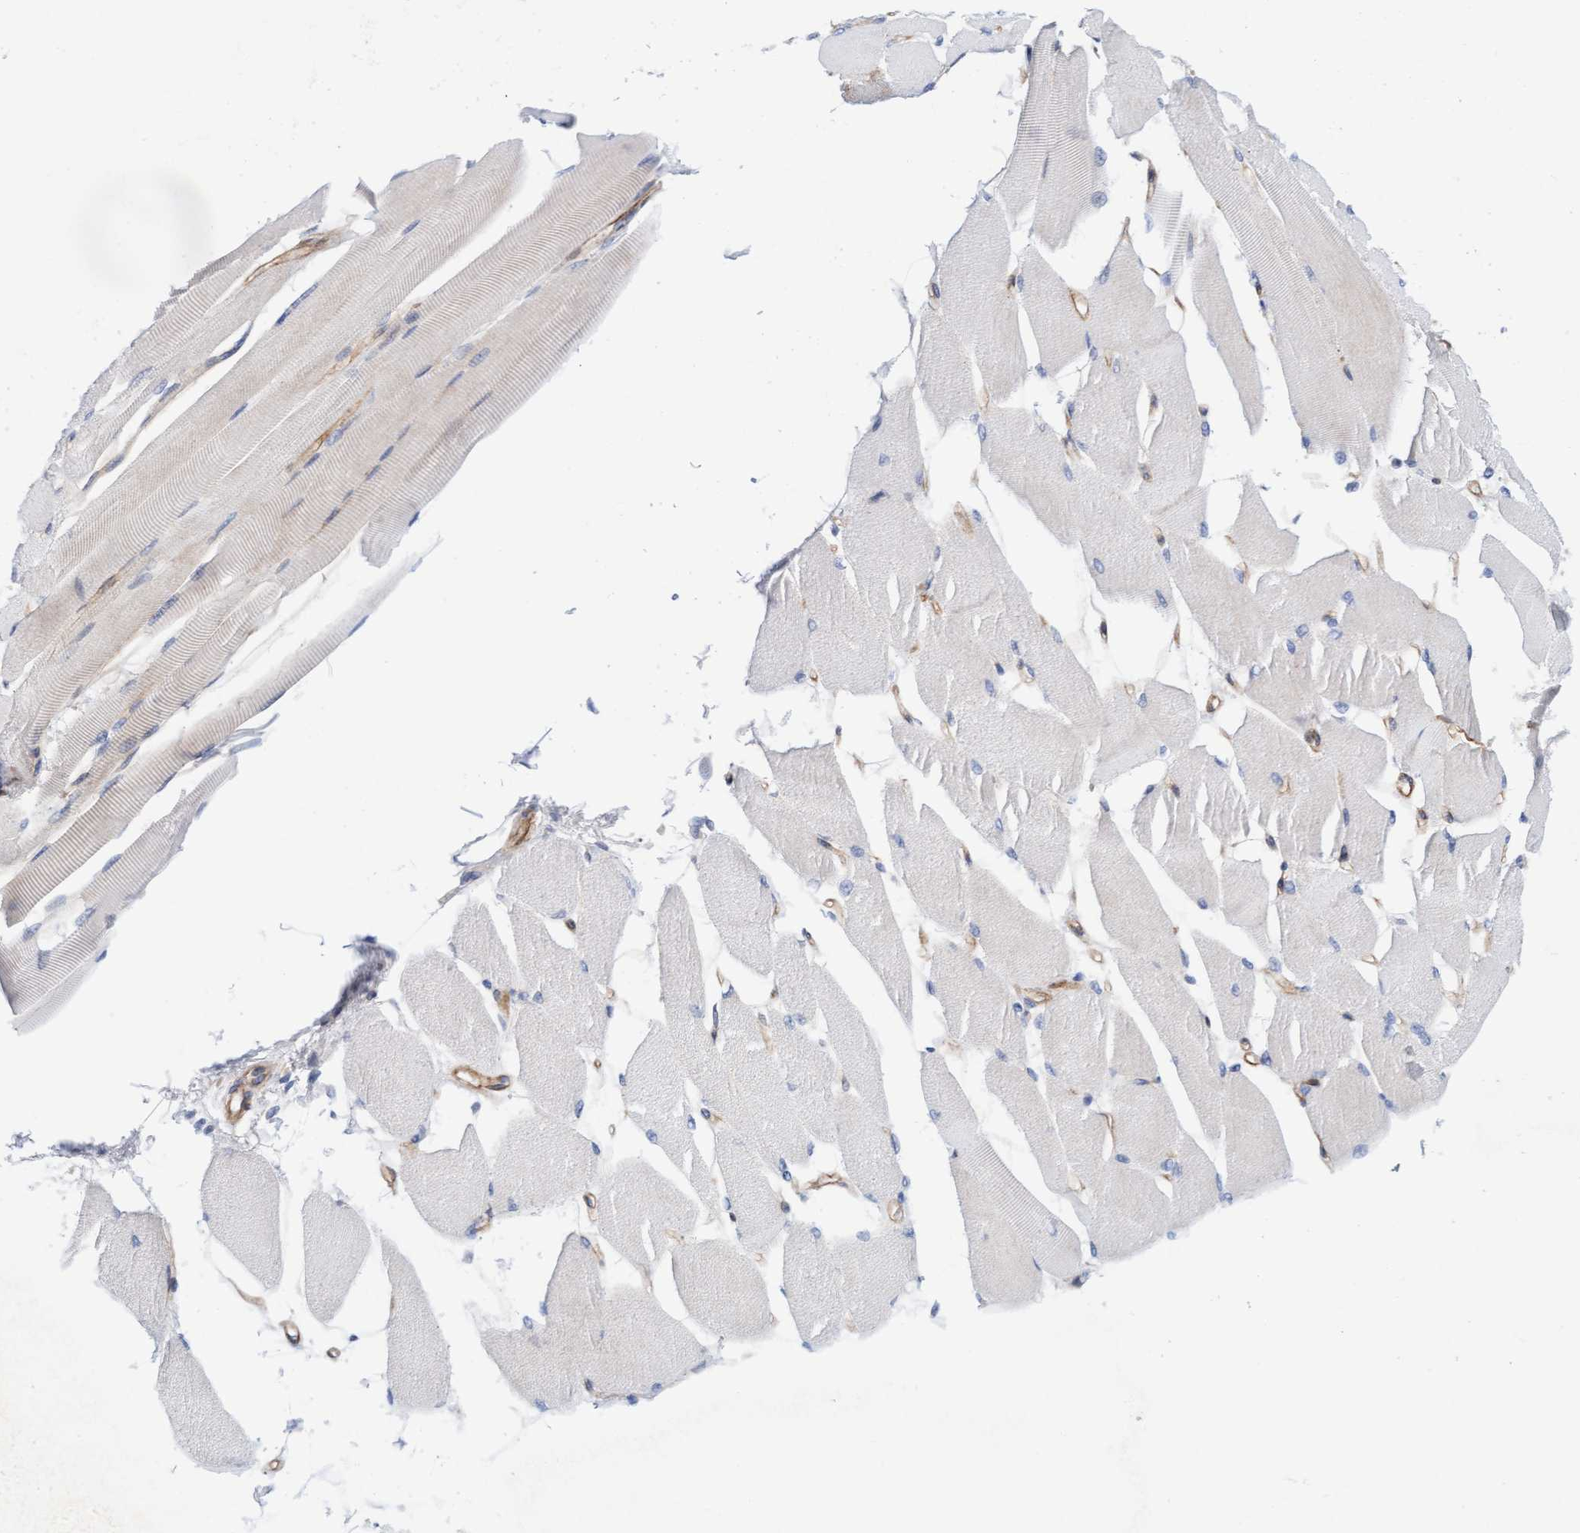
{"staining": {"intensity": "negative", "quantity": "none", "location": "none"}, "tissue": "skeletal muscle", "cell_type": "Myocytes", "image_type": "normal", "snomed": [{"axis": "morphology", "description": "Normal tissue, NOS"}, {"axis": "topography", "description": "Skeletal muscle"}, {"axis": "topography", "description": "Peripheral nerve tissue"}], "caption": "Immunohistochemistry (IHC) photomicrograph of benign skeletal muscle: human skeletal muscle stained with DAB reveals no significant protein staining in myocytes.", "gene": "CDK5RAP3", "patient": {"sex": "female", "age": 84}}